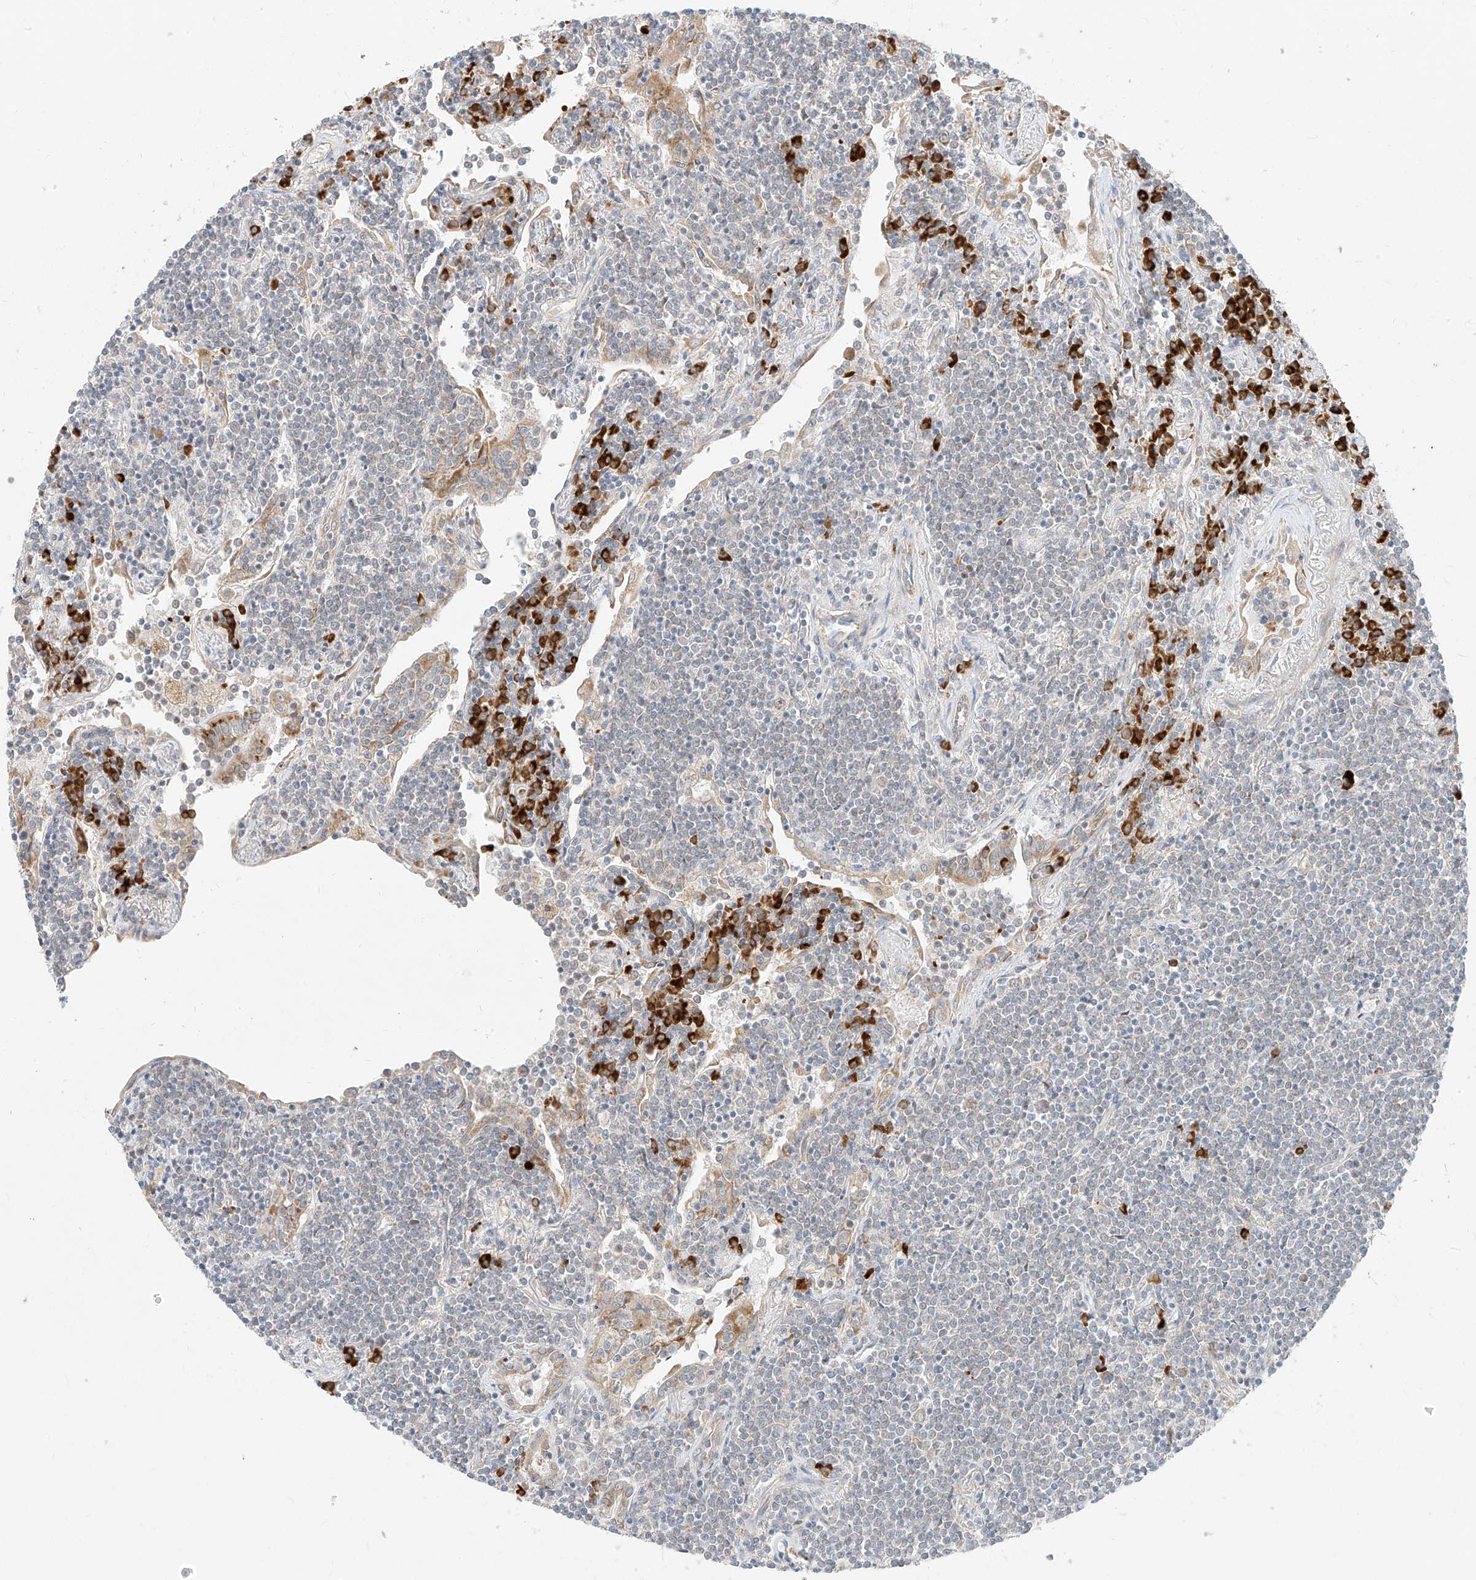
{"staining": {"intensity": "negative", "quantity": "none", "location": "none"}, "tissue": "lymphoma", "cell_type": "Tumor cells", "image_type": "cancer", "snomed": [{"axis": "morphology", "description": "Malignant lymphoma, non-Hodgkin's type, Low grade"}, {"axis": "topography", "description": "Lung"}], "caption": "Protein analysis of low-grade malignant lymphoma, non-Hodgkin's type exhibits no significant staining in tumor cells. The staining is performed using DAB brown chromogen with nuclei counter-stained in using hematoxylin.", "gene": "STT3A", "patient": {"sex": "female", "age": 71}}